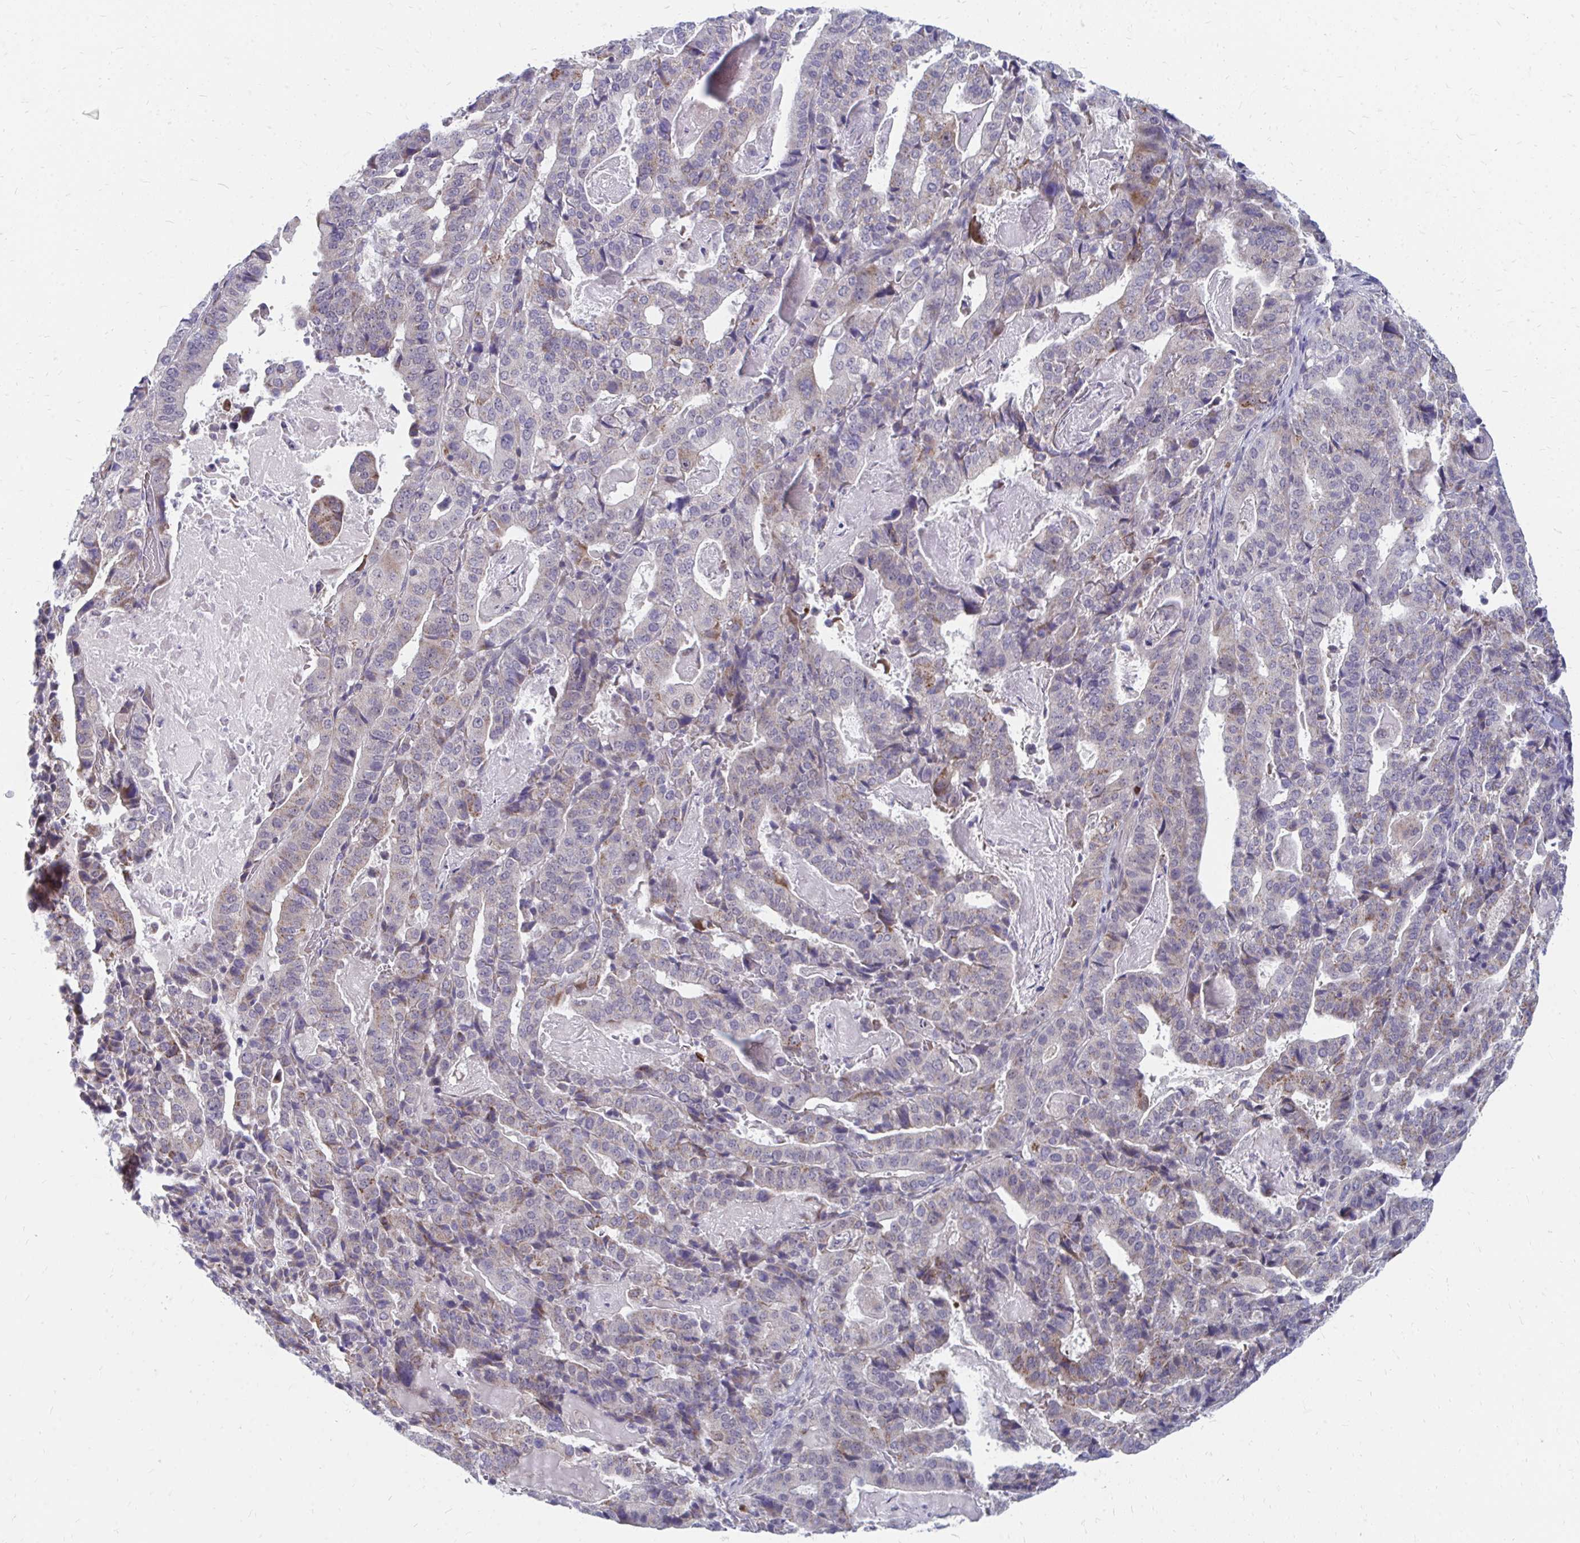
{"staining": {"intensity": "moderate", "quantity": "25%-75%", "location": "cytoplasmic/membranous"}, "tissue": "stomach cancer", "cell_type": "Tumor cells", "image_type": "cancer", "snomed": [{"axis": "morphology", "description": "Adenocarcinoma, NOS"}, {"axis": "topography", "description": "Stomach"}], "caption": "Immunohistochemistry (IHC) micrograph of stomach cancer (adenocarcinoma) stained for a protein (brown), which demonstrates medium levels of moderate cytoplasmic/membranous positivity in about 25%-75% of tumor cells.", "gene": "PABIR3", "patient": {"sex": "male", "age": 48}}